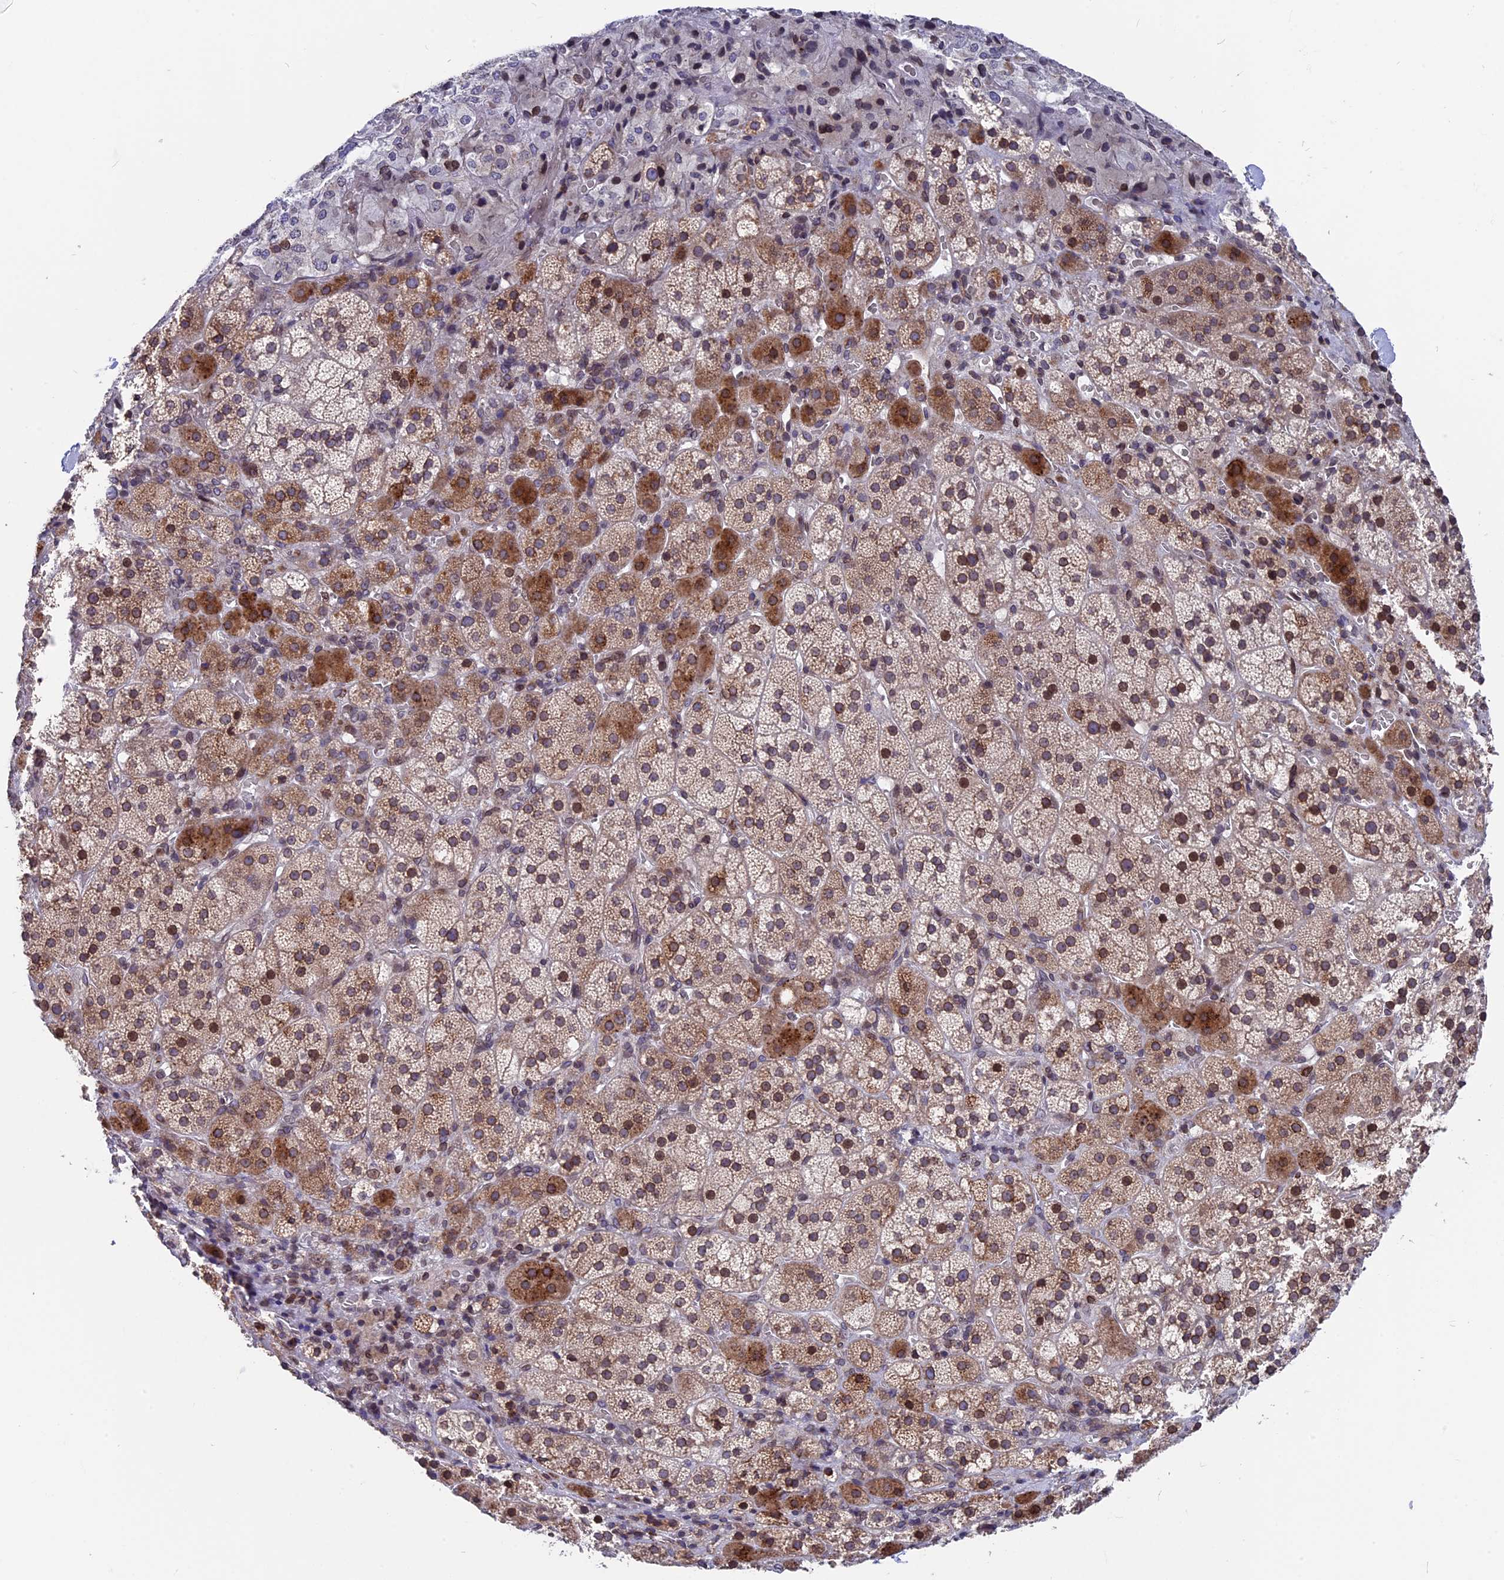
{"staining": {"intensity": "moderate", "quantity": "25%-75%", "location": "cytoplasmic/membranous,nuclear"}, "tissue": "adrenal gland", "cell_type": "Glandular cells", "image_type": "normal", "snomed": [{"axis": "morphology", "description": "Normal tissue, NOS"}, {"axis": "topography", "description": "Adrenal gland"}], "caption": "Protein expression analysis of unremarkable adrenal gland reveals moderate cytoplasmic/membranous,nuclear positivity in about 25%-75% of glandular cells.", "gene": "PTCHD4", "patient": {"sex": "female", "age": 44}}